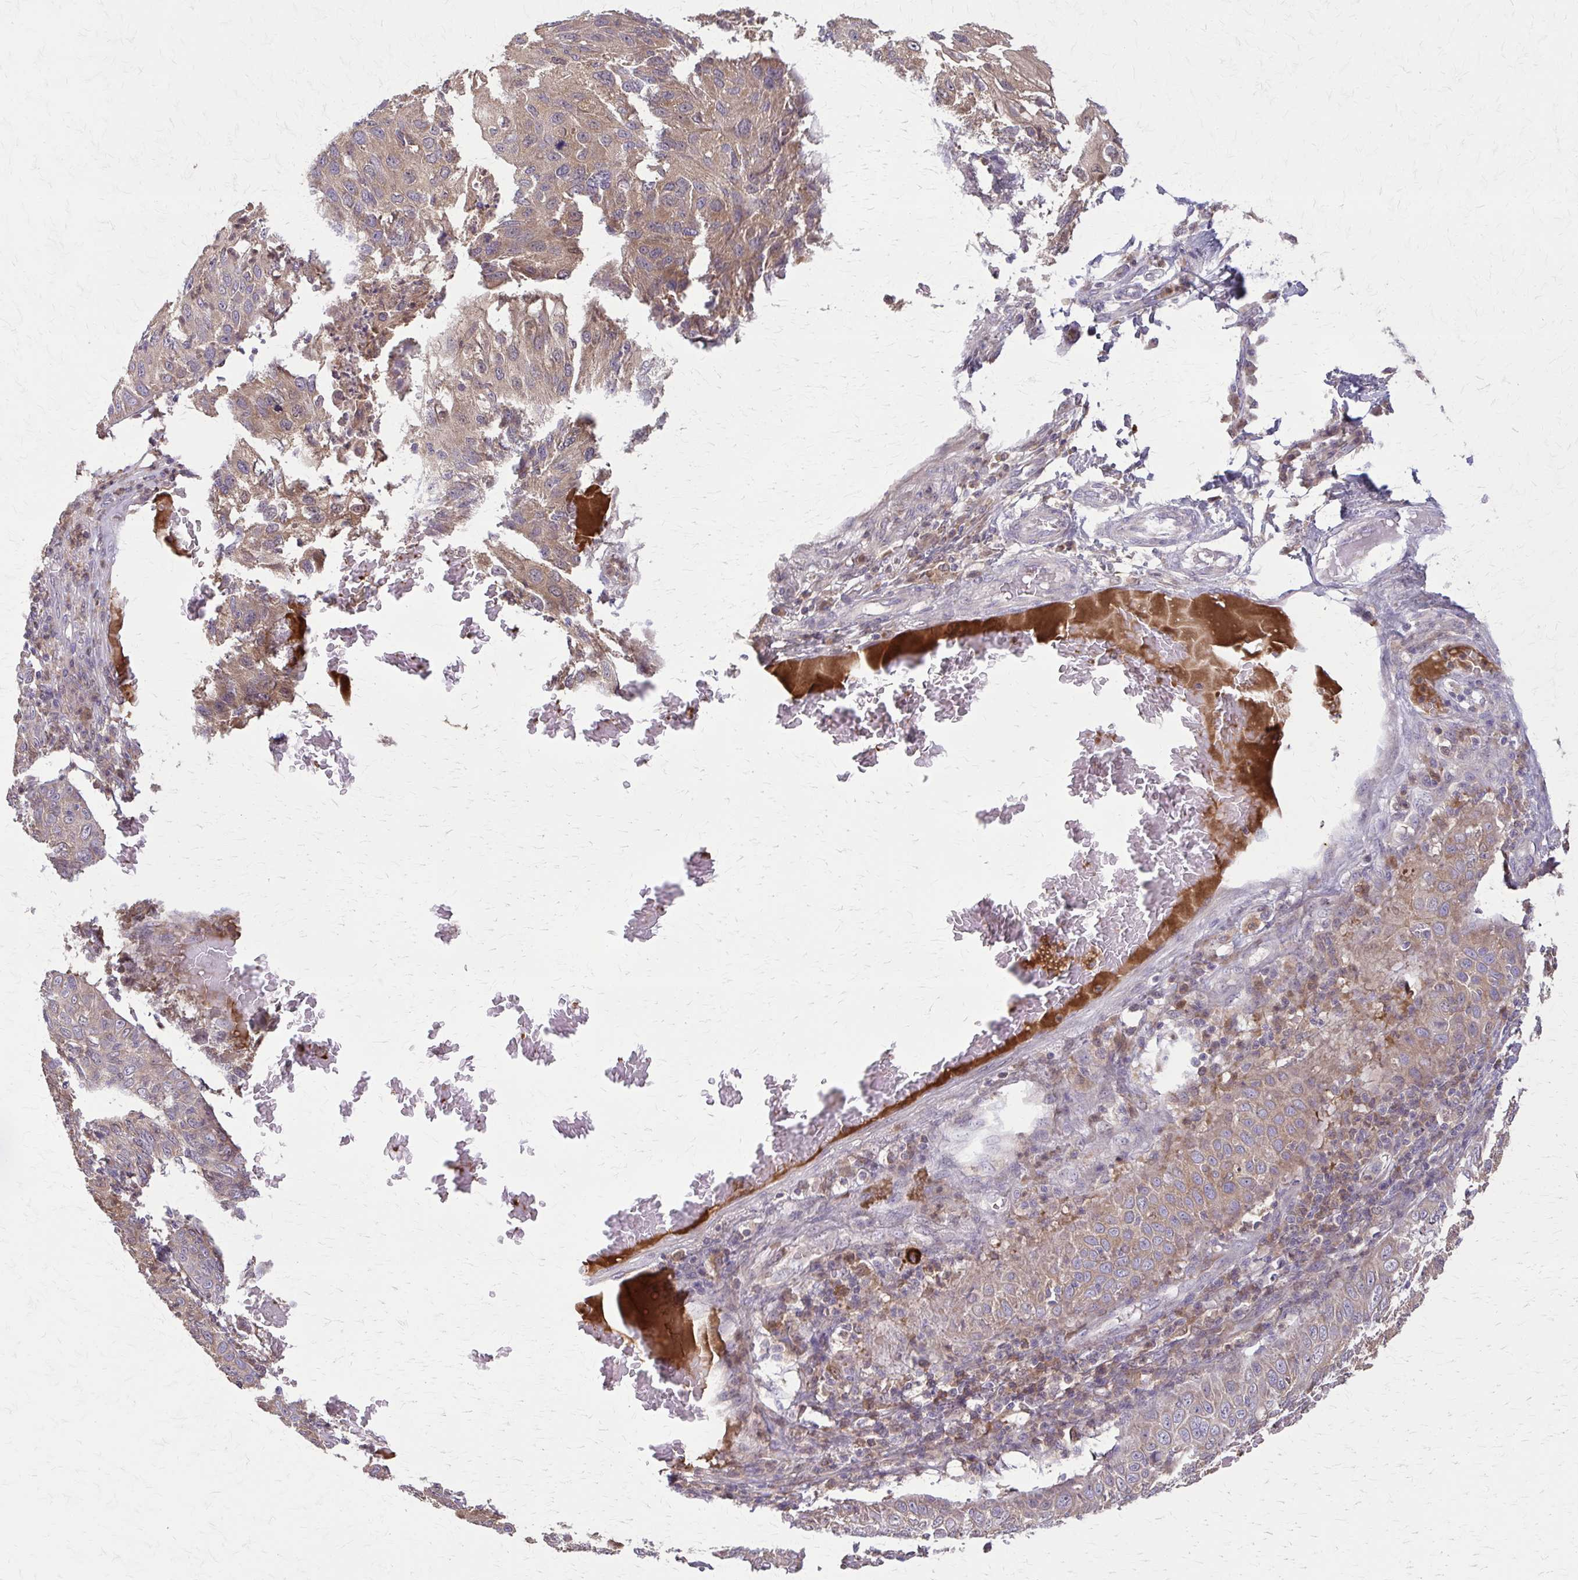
{"staining": {"intensity": "moderate", "quantity": "25%-75%", "location": "cytoplasmic/membranous"}, "tissue": "skin cancer", "cell_type": "Tumor cells", "image_type": "cancer", "snomed": [{"axis": "morphology", "description": "Squamous cell carcinoma, NOS"}, {"axis": "topography", "description": "Skin"}], "caption": "Tumor cells exhibit medium levels of moderate cytoplasmic/membranous positivity in about 25%-75% of cells in skin squamous cell carcinoma.", "gene": "NRBF2", "patient": {"sex": "male", "age": 87}}